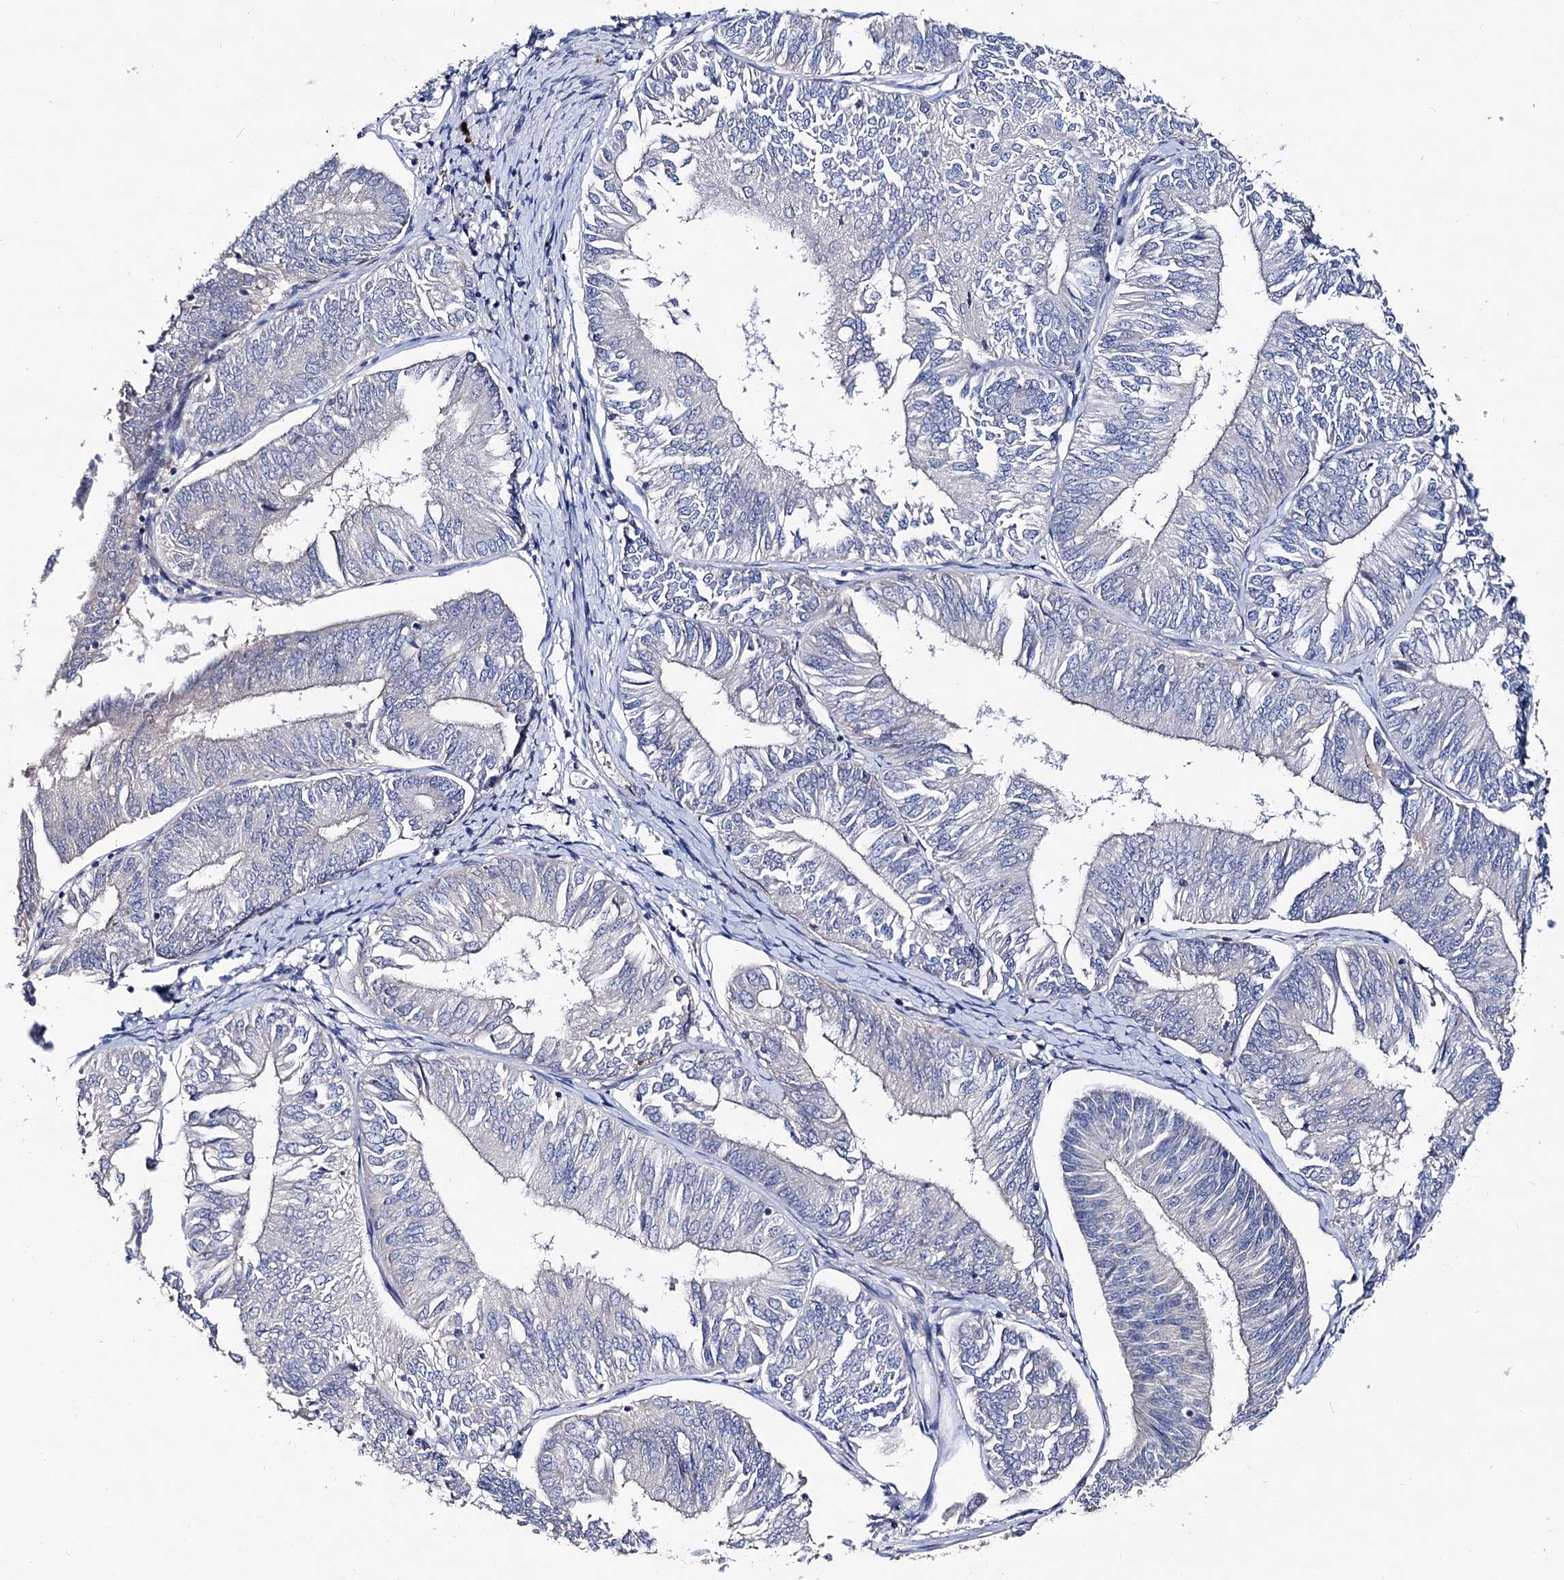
{"staining": {"intensity": "negative", "quantity": "none", "location": "none"}, "tissue": "endometrial cancer", "cell_type": "Tumor cells", "image_type": "cancer", "snomed": [{"axis": "morphology", "description": "Adenocarcinoma, NOS"}, {"axis": "topography", "description": "Endometrium"}], "caption": "DAB (3,3'-diaminobenzidine) immunohistochemical staining of human endometrial adenocarcinoma displays no significant staining in tumor cells.", "gene": "HVCN1", "patient": {"sex": "female", "age": 58}}